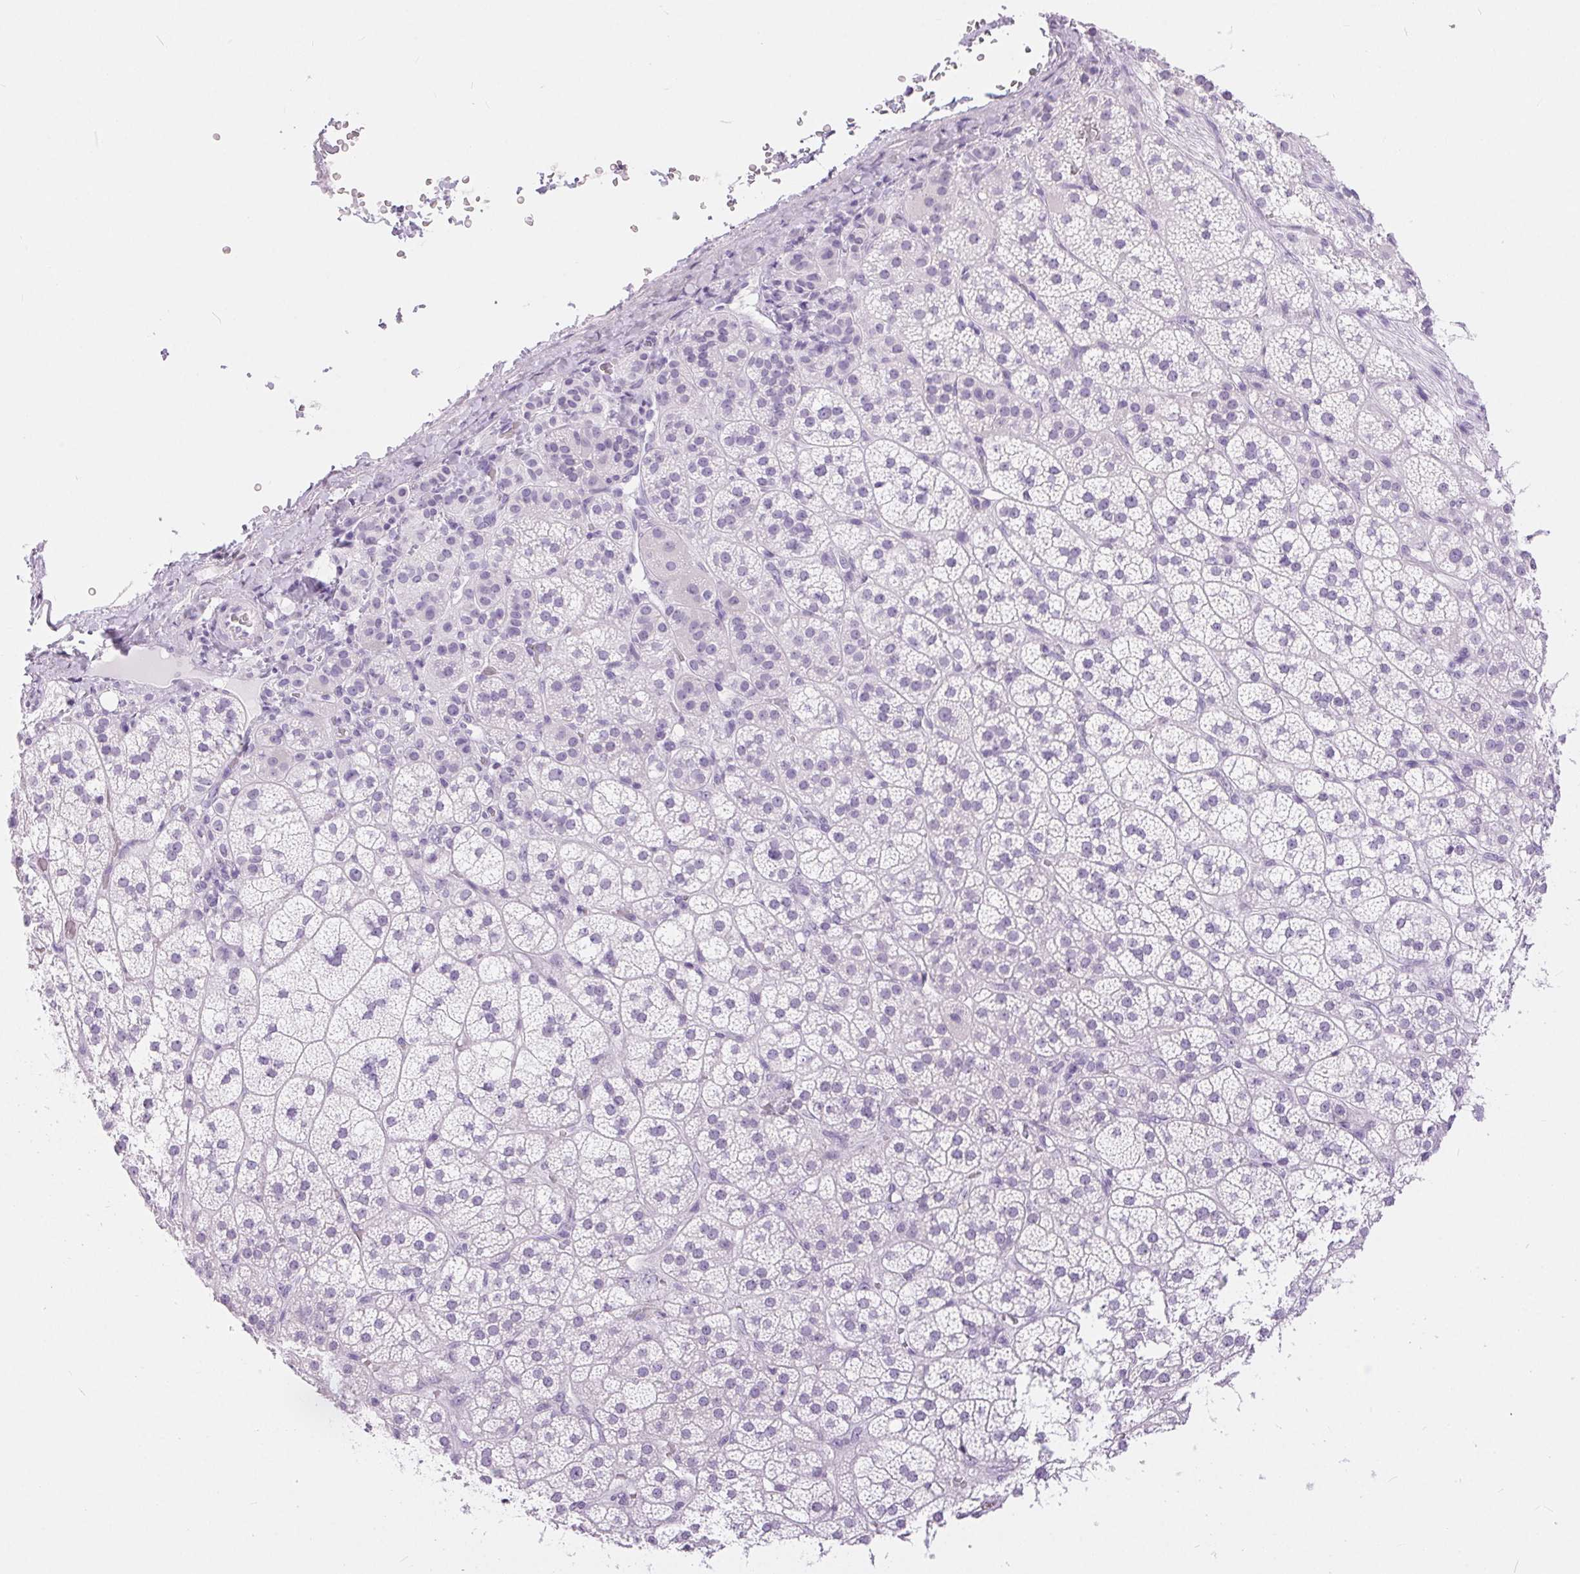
{"staining": {"intensity": "negative", "quantity": "none", "location": "none"}, "tissue": "adrenal gland", "cell_type": "Glandular cells", "image_type": "normal", "snomed": [{"axis": "morphology", "description": "Normal tissue, NOS"}, {"axis": "topography", "description": "Adrenal gland"}], "caption": "Image shows no significant protein positivity in glandular cells of benign adrenal gland.", "gene": "XDH", "patient": {"sex": "female", "age": 60}}